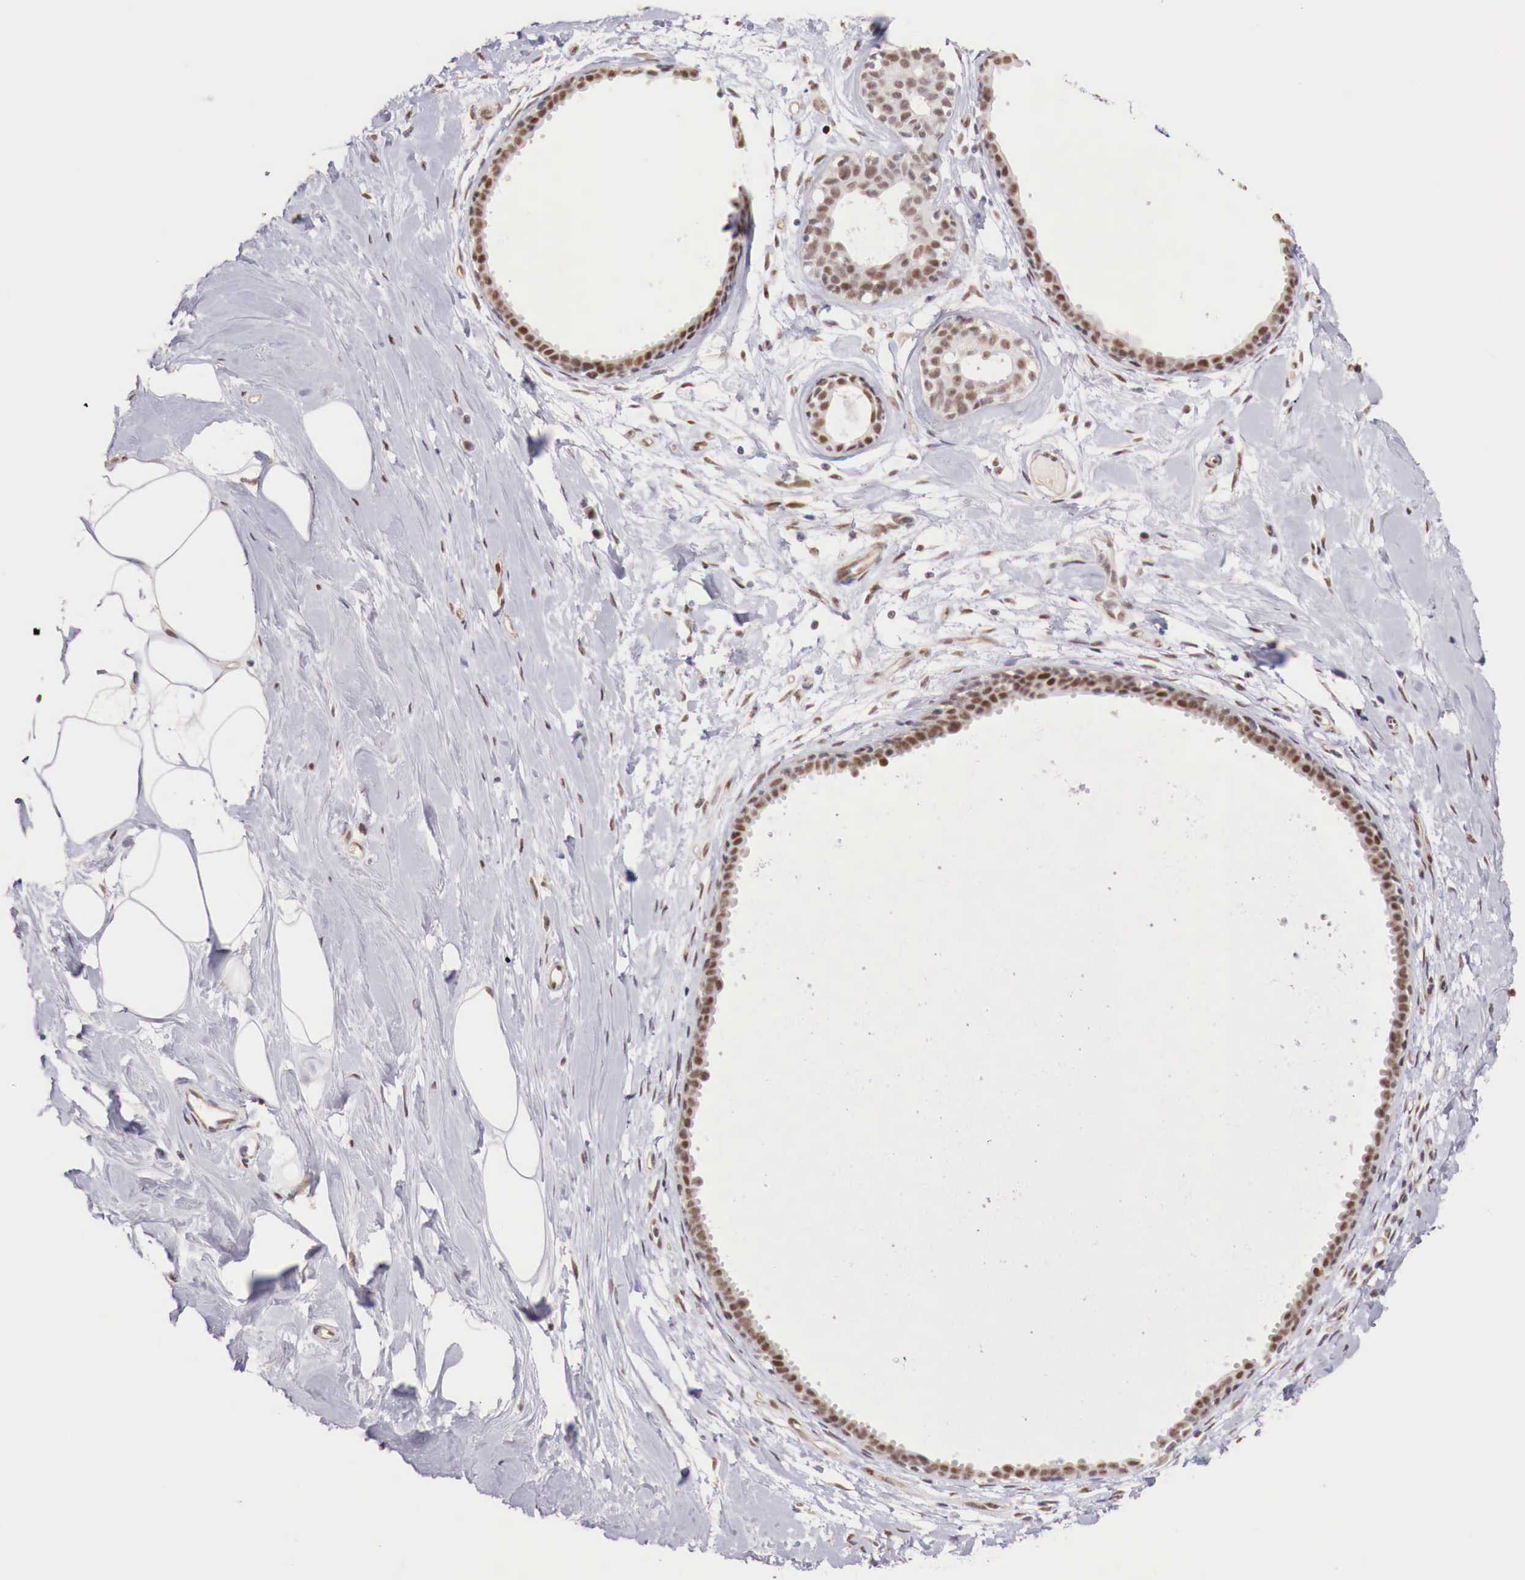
{"staining": {"intensity": "moderate", "quantity": ">75%", "location": "nuclear"}, "tissue": "breast", "cell_type": "Adipocytes", "image_type": "normal", "snomed": [{"axis": "morphology", "description": "Normal tissue, NOS"}, {"axis": "topography", "description": "Breast"}], "caption": "This image reveals immunohistochemistry (IHC) staining of normal human breast, with medium moderate nuclear staining in about >75% of adipocytes.", "gene": "FOXP2", "patient": {"sex": "female", "age": 44}}